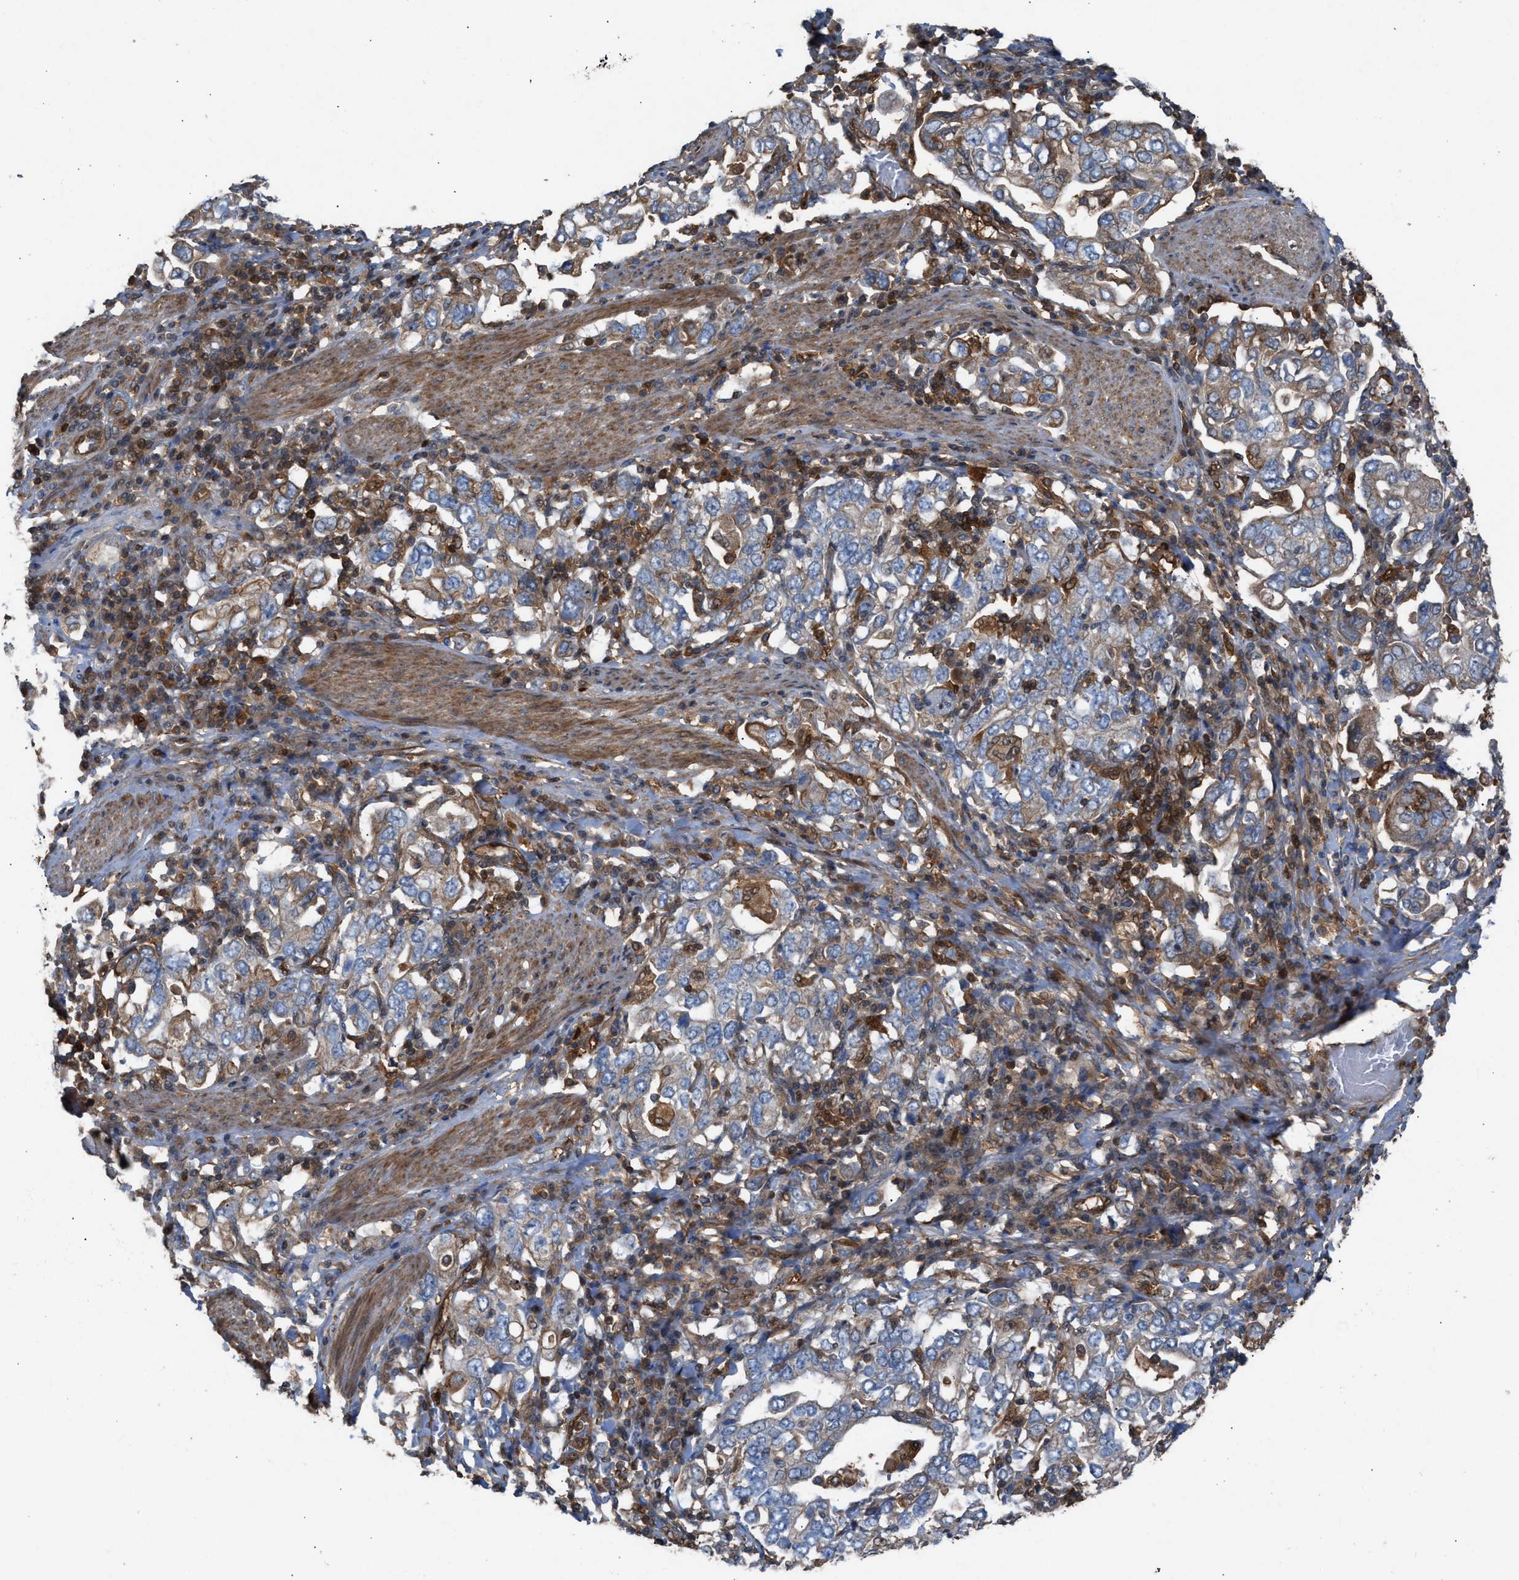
{"staining": {"intensity": "weak", "quantity": "<25%", "location": "cytoplasmic/membranous"}, "tissue": "stomach cancer", "cell_type": "Tumor cells", "image_type": "cancer", "snomed": [{"axis": "morphology", "description": "Adenocarcinoma, NOS"}, {"axis": "topography", "description": "Stomach, upper"}], "caption": "Immunohistochemical staining of adenocarcinoma (stomach) exhibits no significant staining in tumor cells.", "gene": "TPK1", "patient": {"sex": "male", "age": 62}}